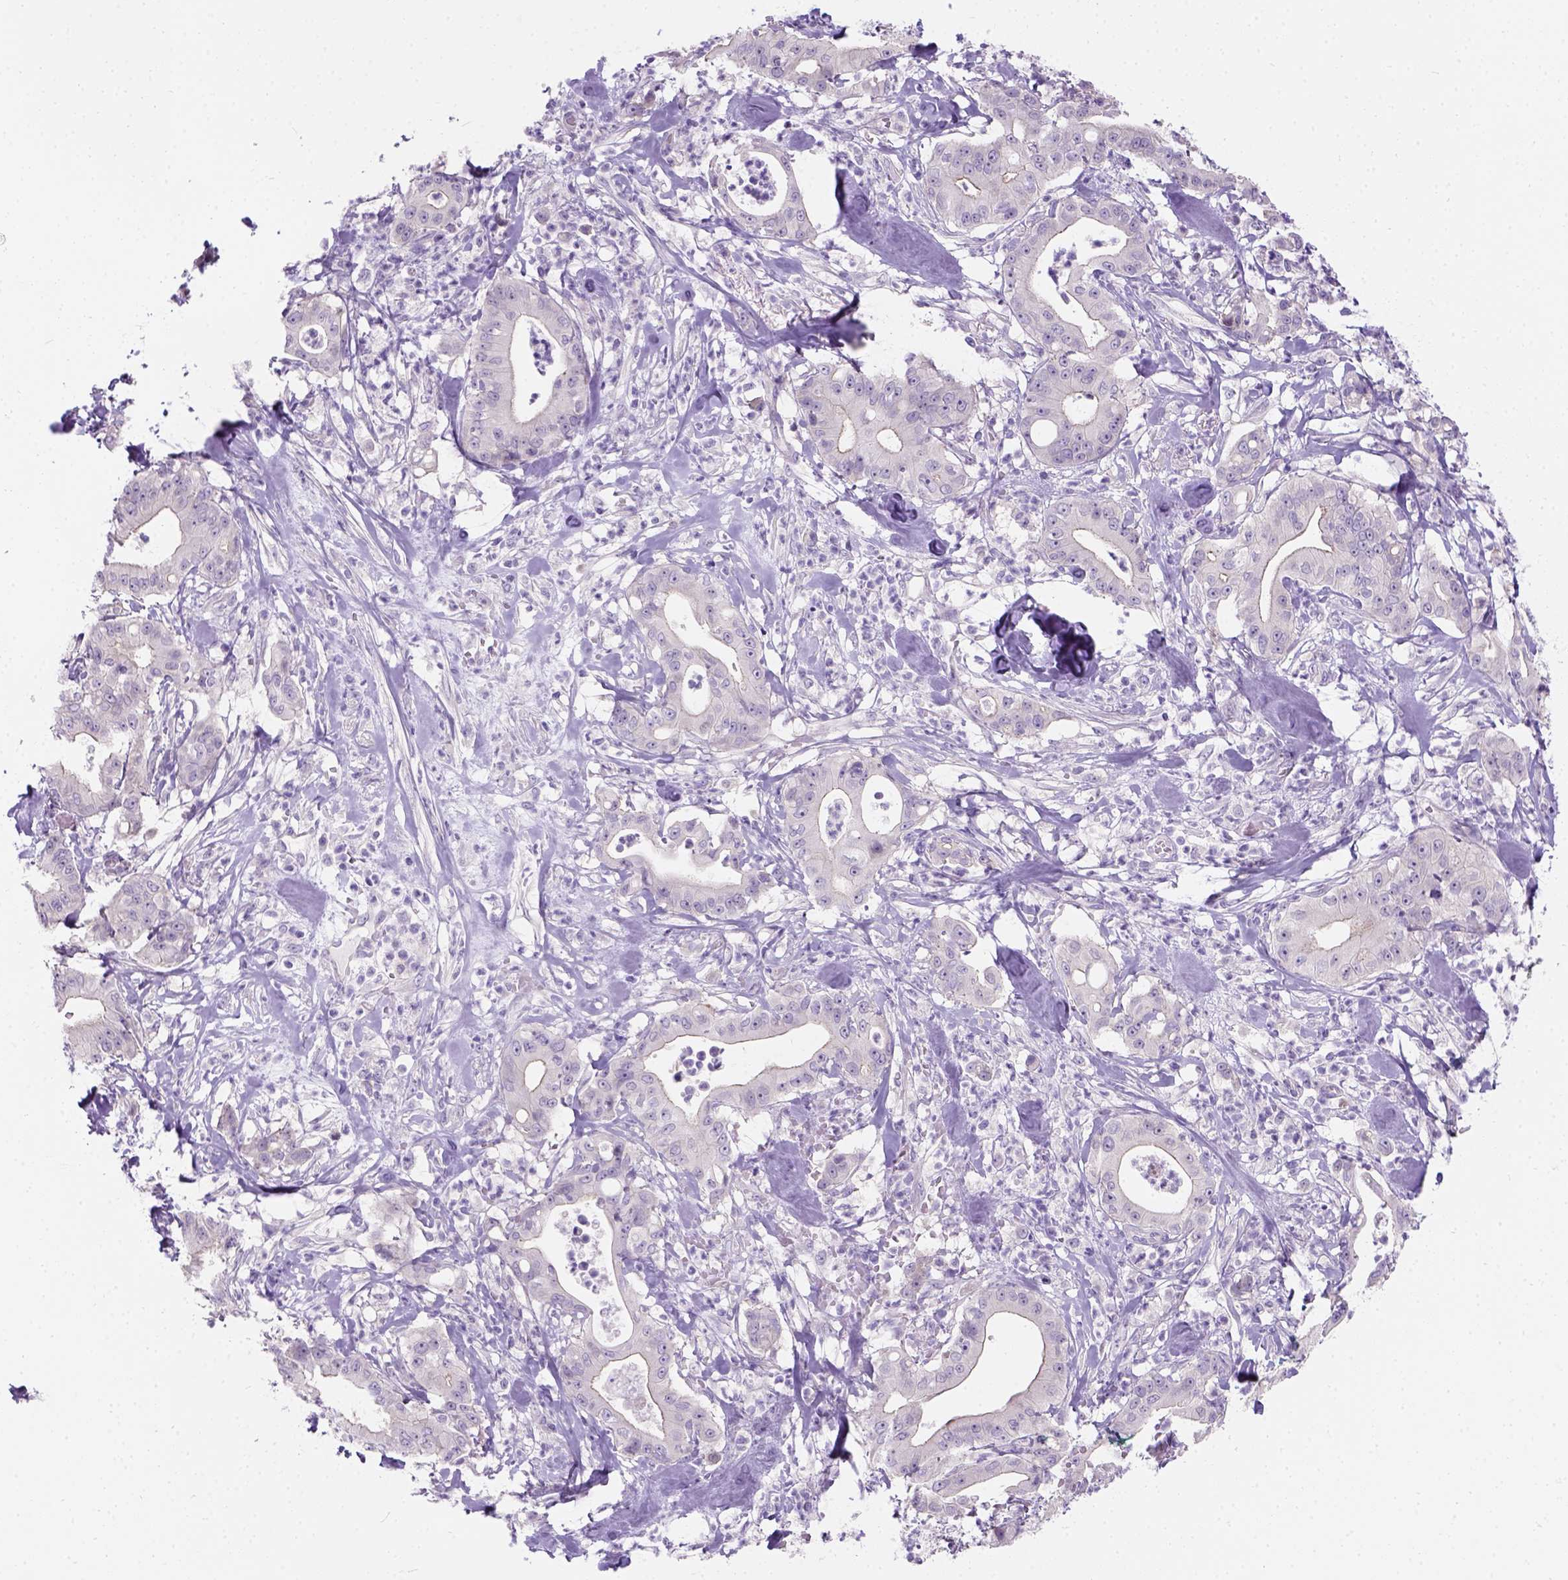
{"staining": {"intensity": "negative", "quantity": "none", "location": "none"}, "tissue": "pancreatic cancer", "cell_type": "Tumor cells", "image_type": "cancer", "snomed": [{"axis": "morphology", "description": "Adenocarcinoma, NOS"}, {"axis": "topography", "description": "Pancreas"}], "caption": "This micrograph is of pancreatic adenocarcinoma stained with immunohistochemistry to label a protein in brown with the nuclei are counter-stained blue. There is no expression in tumor cells.", "gene": "C20orf144", "patient": {"sex": "male", "age": 71}}